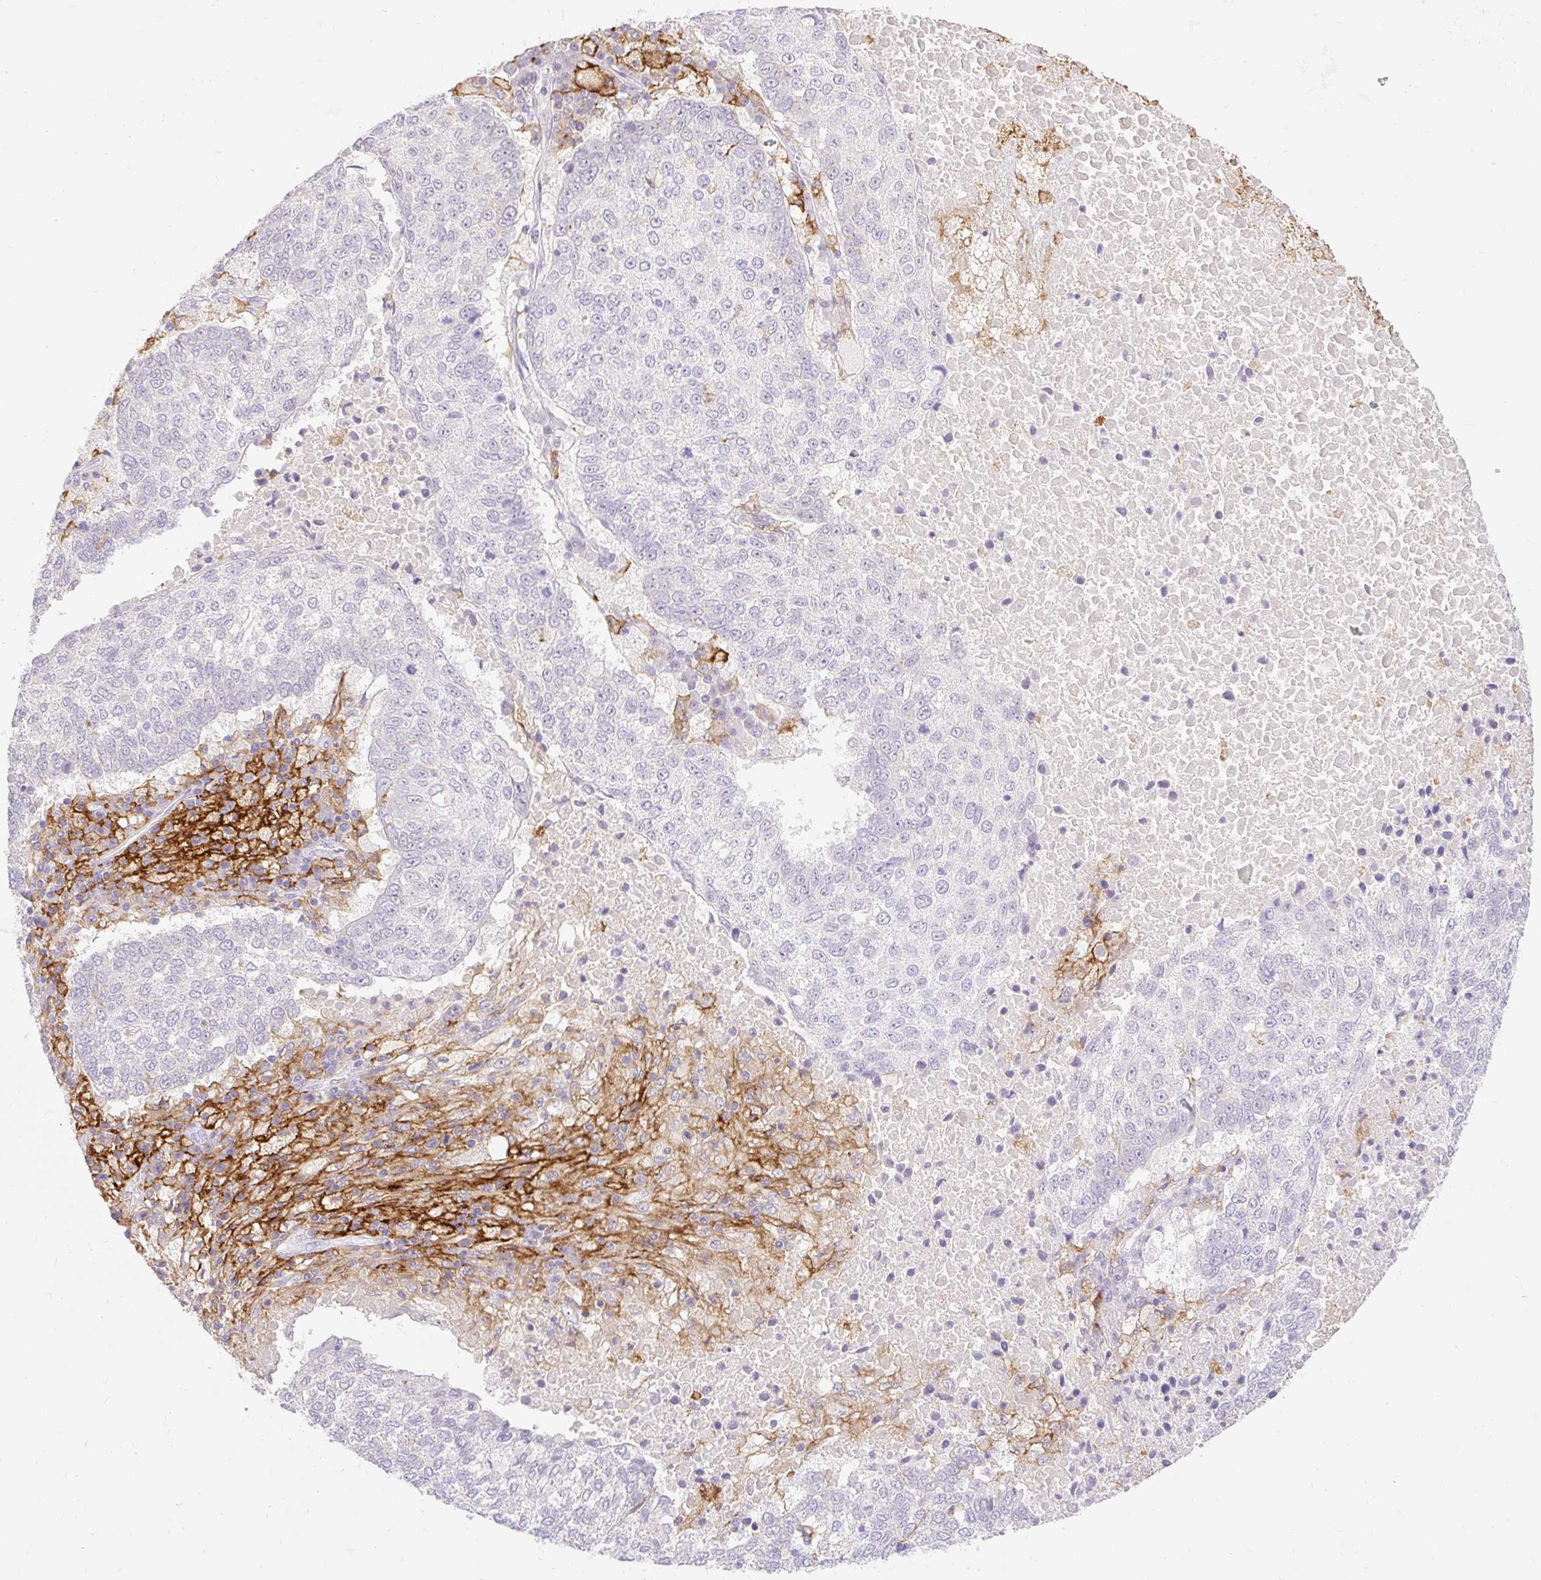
{"staining": {"intensity": "negative", "quantity": "none", "location": "none"}, "tissue": "lung cancer", "cell_type": "Tumor cells", "image_type": "cancer", "snomed": [{"axis": "morphology", "description": "Squamous cell carcinoma, NOS"}, {"axis": "topography", "description": "Lung"}], "caption": "IHC image of lung cancer stained for a protein (brown), which displays no expression in tumor cells.", "gene": "SIGLEC1", "patient": {"sex": "male", "age": 73}}